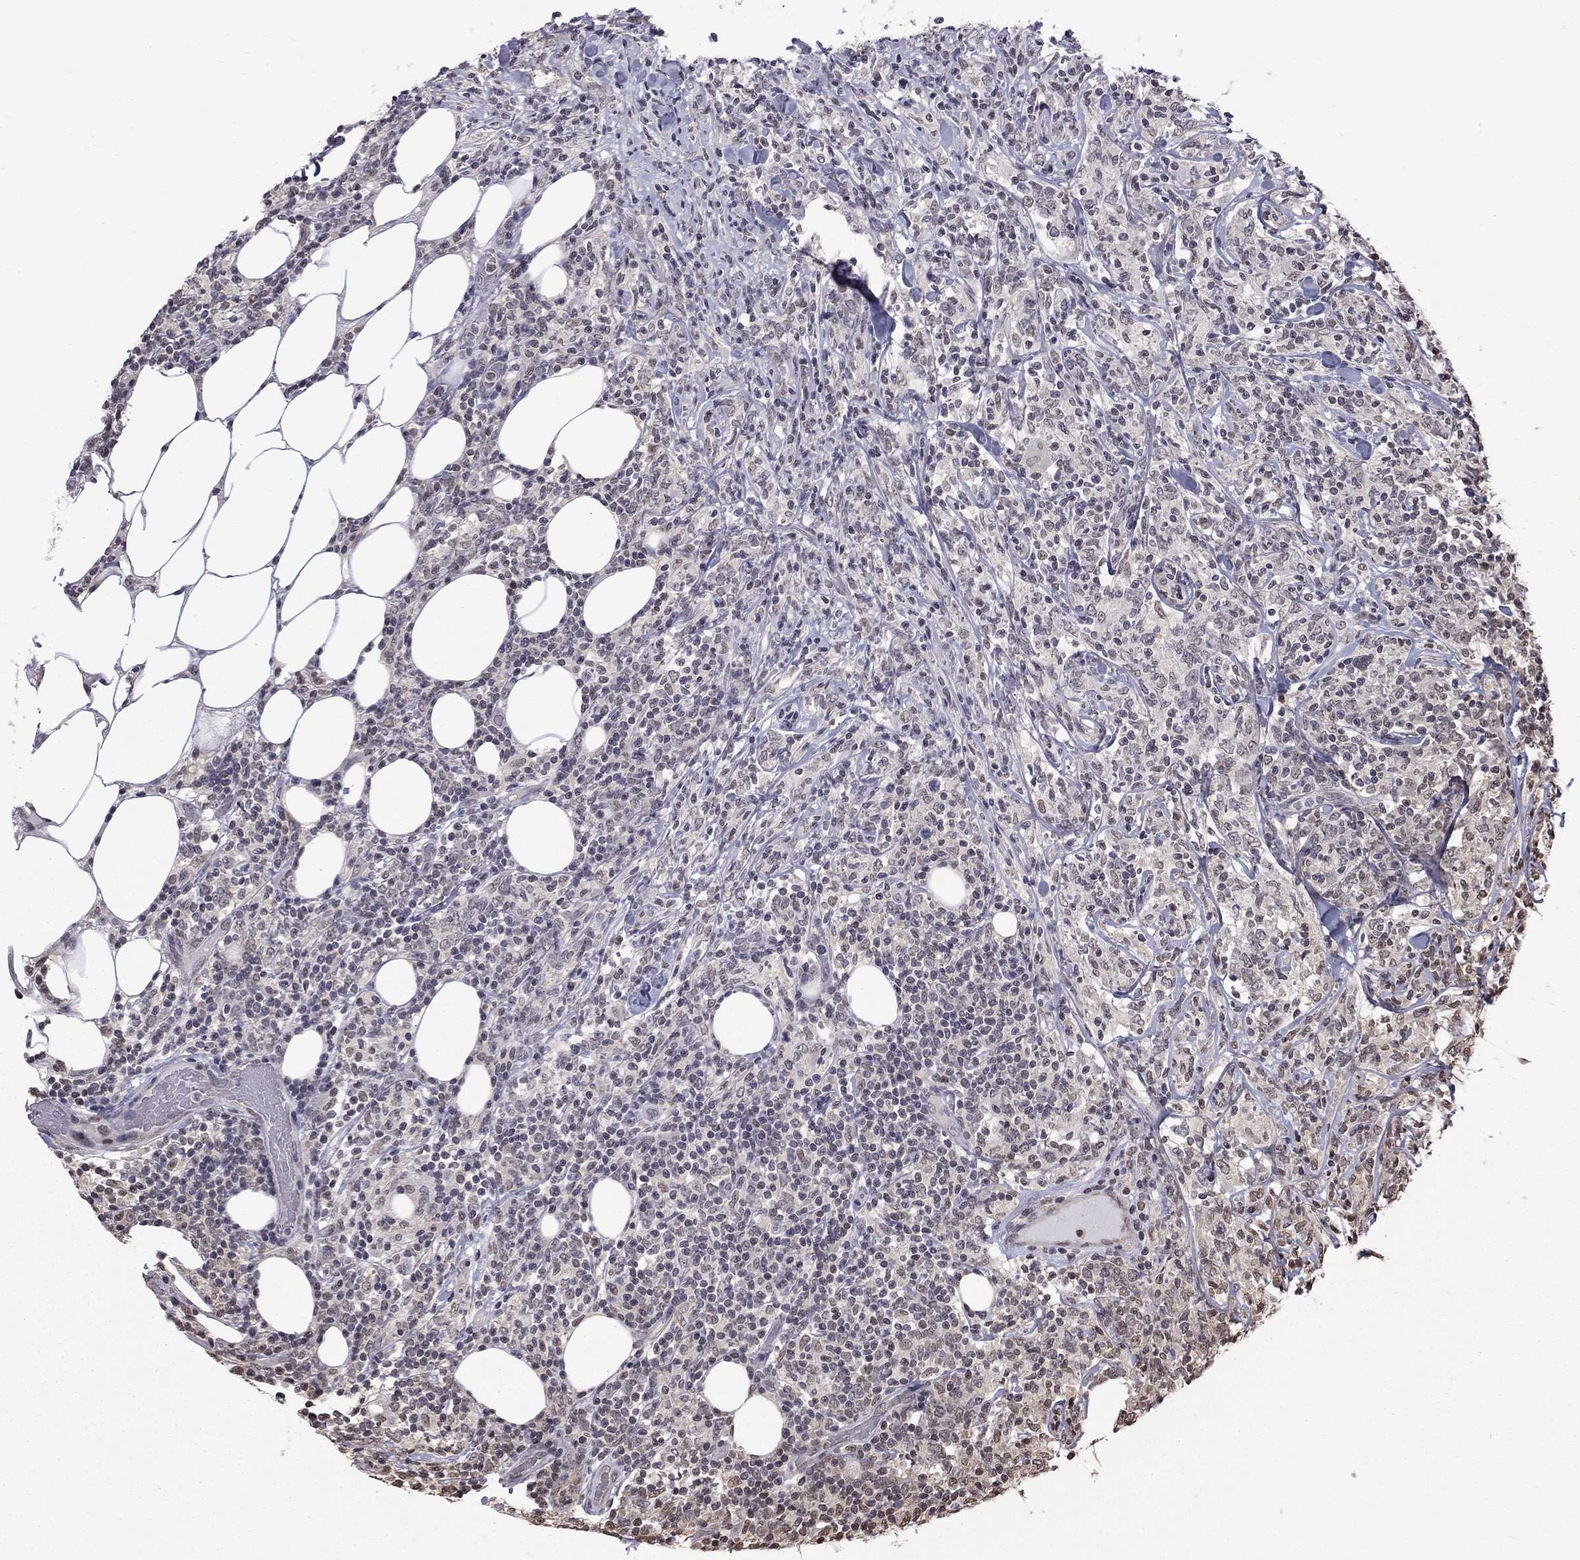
{"staining": {"intensity": "negative", "quantity": "none", "location": "none"}, "tissue": "lymphoma", "cell_type": "Tumor cells", "image_type": "cancer", "snomed": [{"axis": "morphology", "description": "Malignant lymphoma, non-Hodgkin's type, High grade"}, {"axis": "topography", "description": "Lymph node"}], "caption": "Immunohistochemistry (IHC) photomicrograph of neoplastic tissue: lymphoma stained with DAB (3,3'-diaminobenzidine) demonstrates no significant protein positivity in tumor cells.", "gene": "RFWD3", "patient": {"sex": "female", "age": 84}}